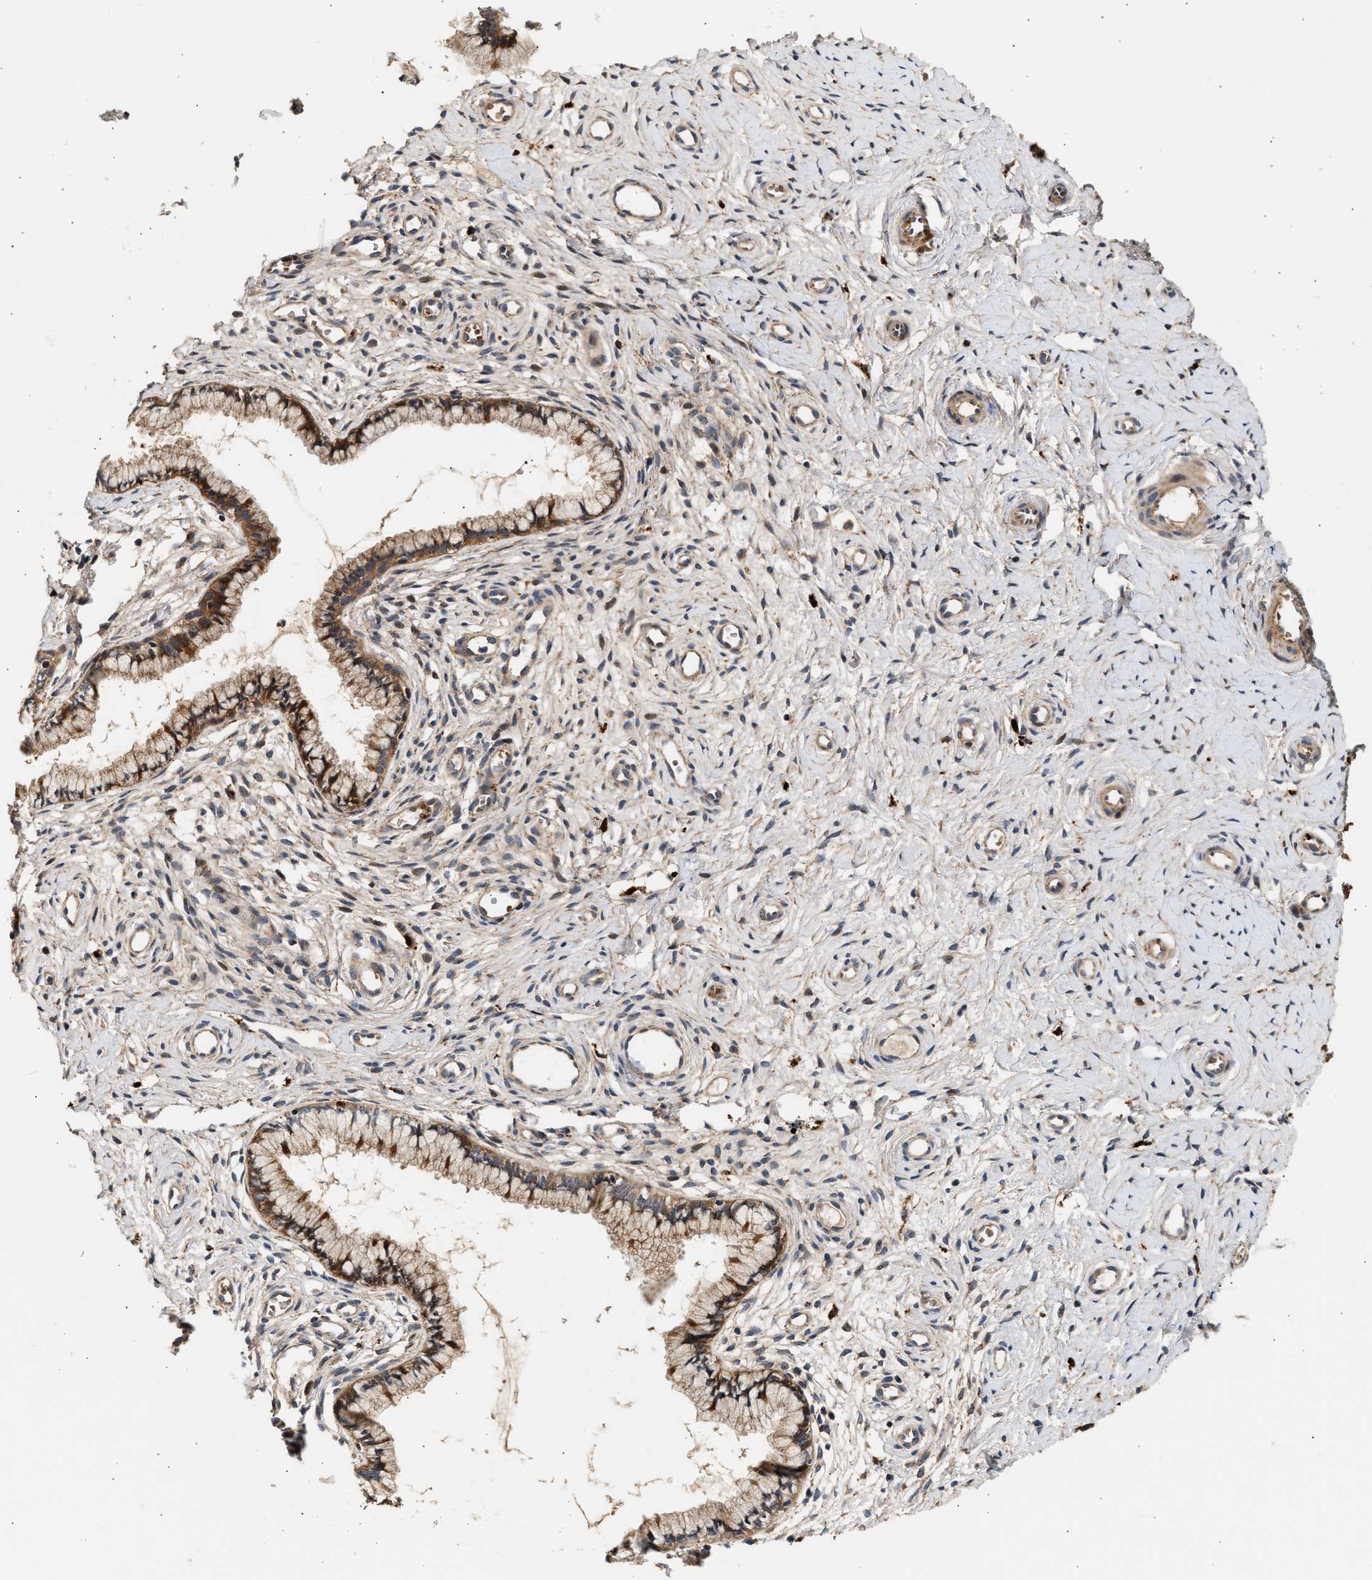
{"staining": {"intensity": "moderate", "quantity": ">75%", "location": "cytoplasmic/membranous"}, "tissue": "cervix", "cell_type": "Glandular cells", "image_type": "normal", "snomed": [{"axis": "morphology", "description": "Normal tissue, NOS"}, {"axis": "topography", "description": "Cervix"}], "caption": "An IHC histopathology image of normal tissue is shown. Protein staining in brown highlights moderate cytoplasmic/membranous positivity in cervix within glandular cells.", "gene": "PLD3", "patient": {"sex": "female", "age": 65}}